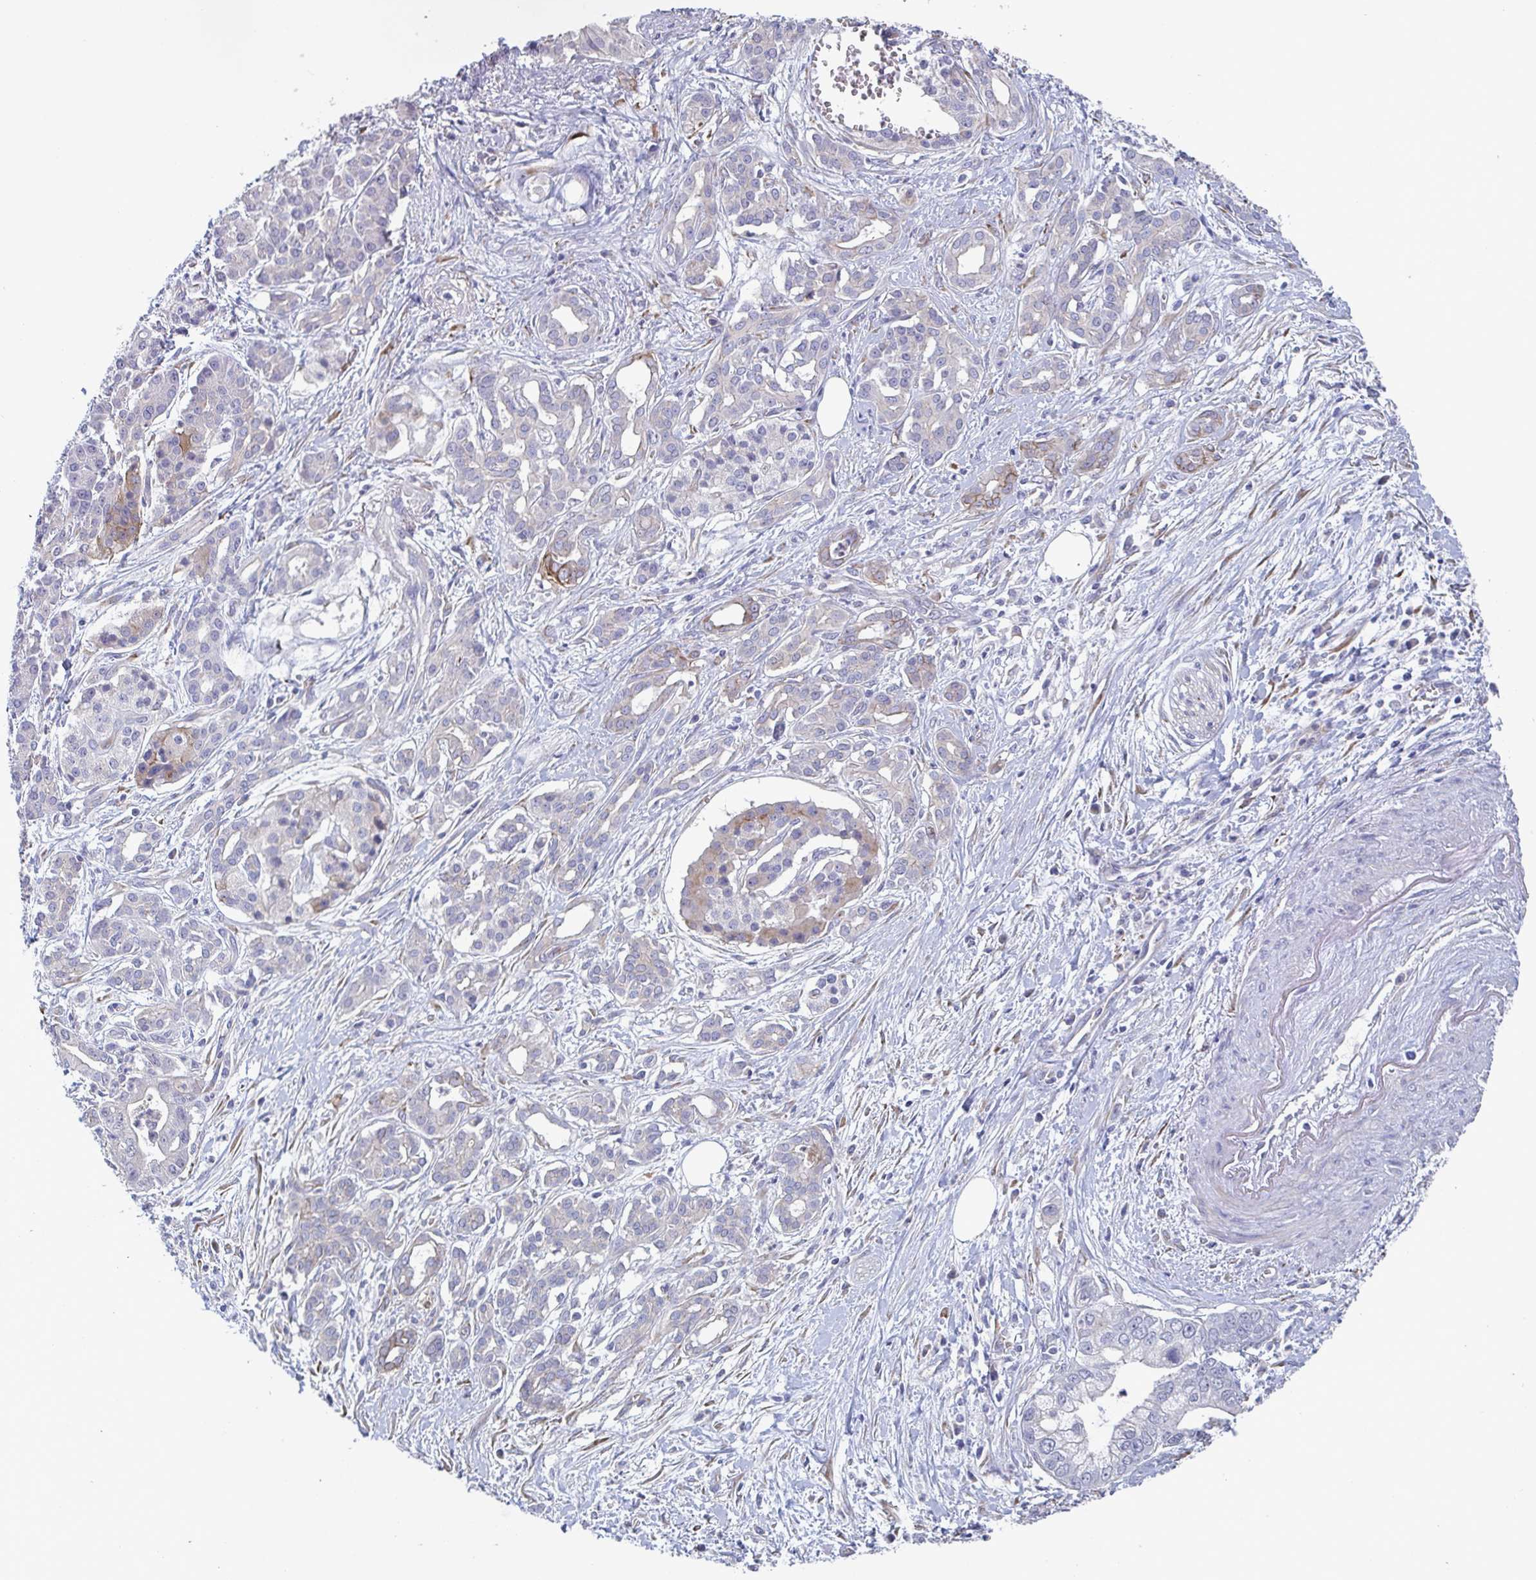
{"staining": {"intensity": "moderate", "quantity": "<25%", "location": "cytoplasmic/membranous"}, "tissue": "pancreatic cancer", "cell_type": "Tumor cells", "image_type": "cancer", "snomed": [{"axis": "morphology", "description": "Adenocarcinoma, NOS"}, {"axis": "topography", "description": "Pancreas"}], "caption": "Pancreatic cancer was stained to show a protein in brown. There is low levels of moderate cytoplasmic/membranous expression in about <25% of tumor cells.", "gene": "ST14", "patient": {"sex": "male", "age": 69}}